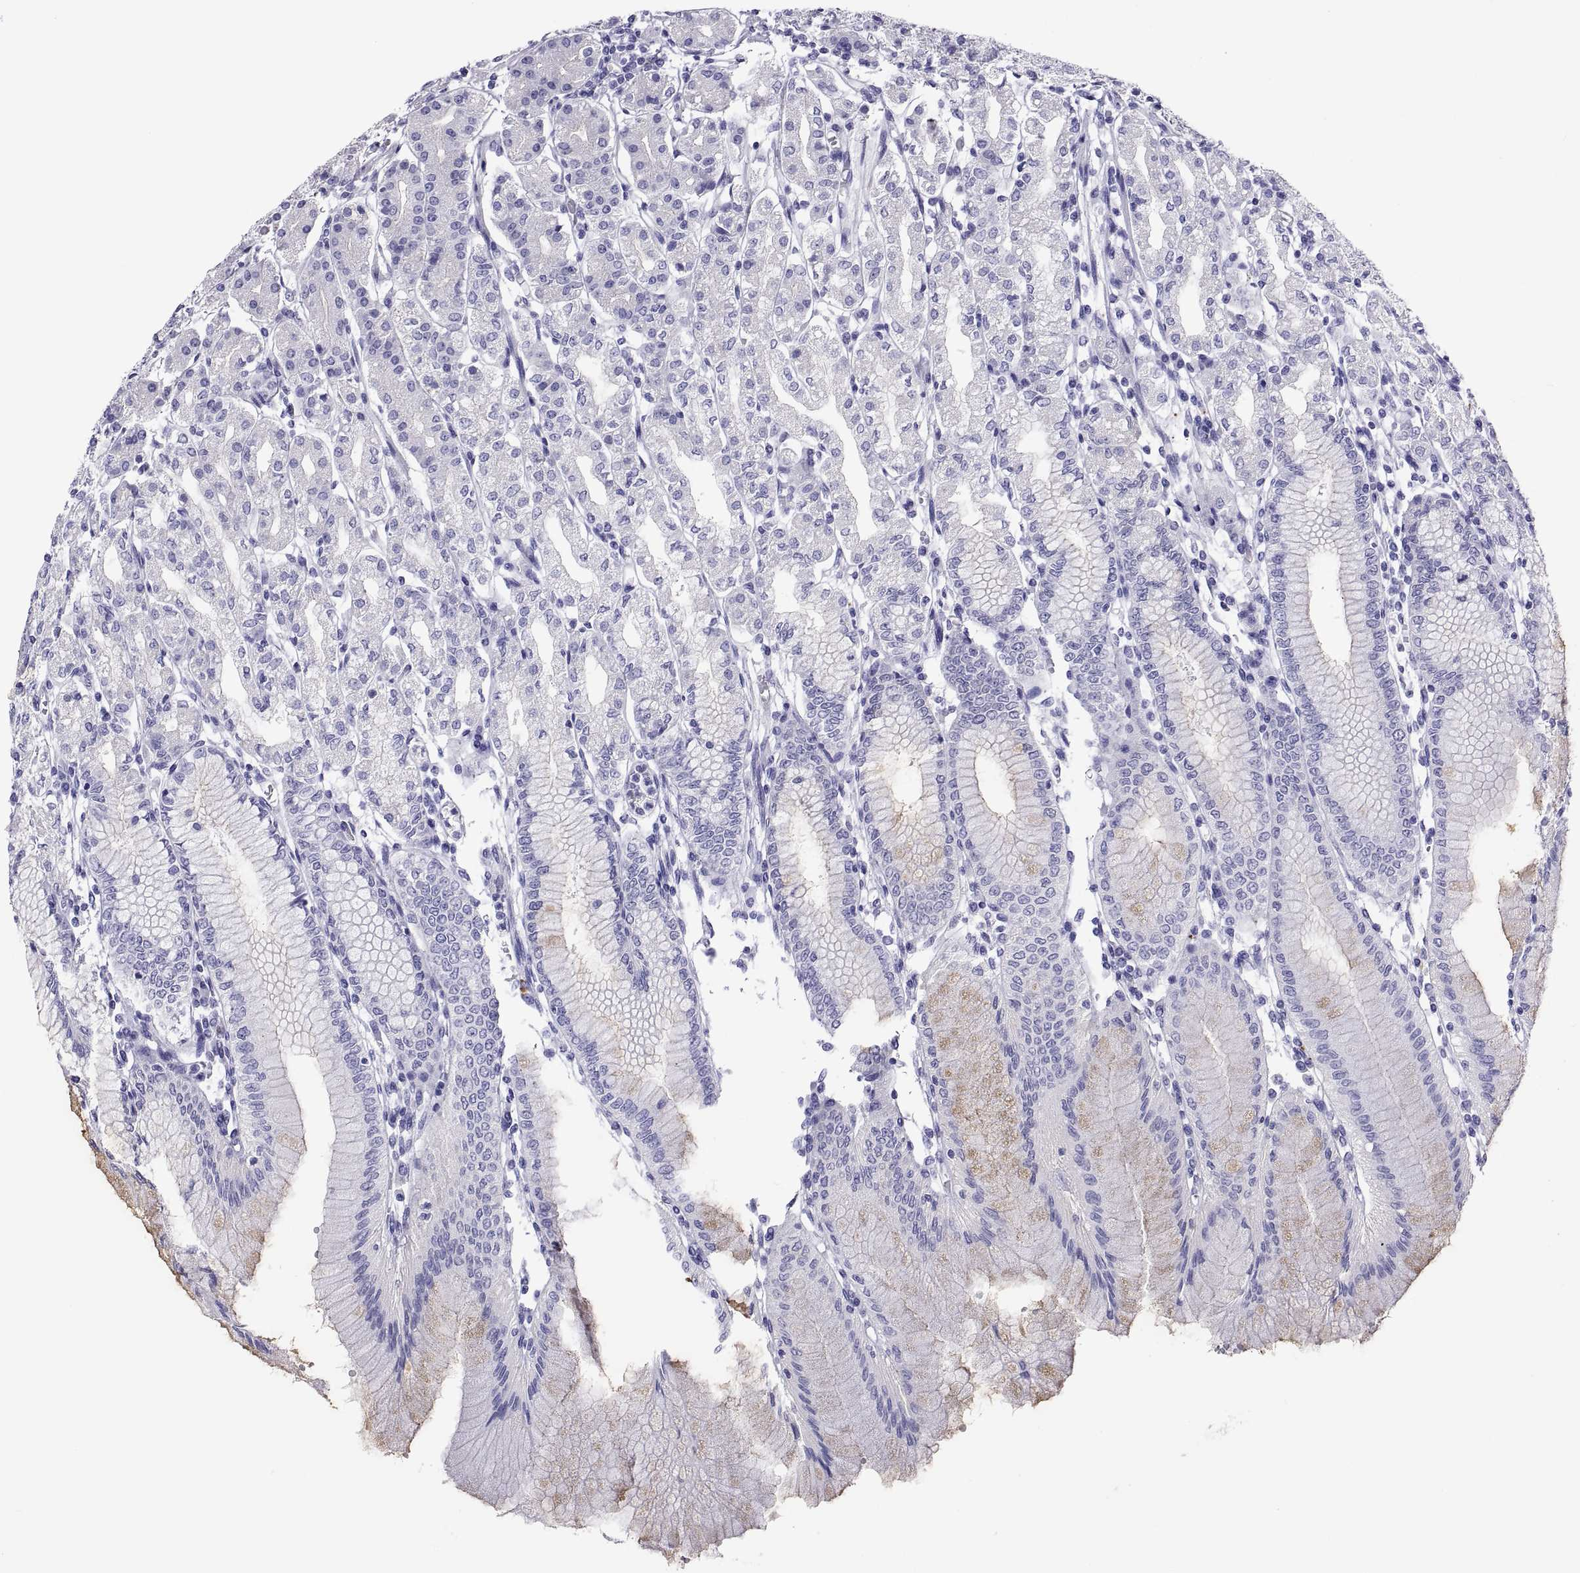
{"staining": {"intensity": "negative", "quantity": "none", "location": "none"}, "tissue": "stomach", "cell_type": "Glandular cells", "image_type": "normal", "snomed": [{"axis": "morphology", "description": "Normal tissue, NOS"}, {"axis": "topography", "description": "Skeletal muscle"}, {"axis": "topography", "description": "Stomach"}], "caption": "This micrograph is of benign stomach stained with immunohistochemistry to label a protein in brown with the nuclei are counter-stained blue. There is no staining in glandular cells. (Stains: DAB immunohistochemistry (IHC) with hematoxylin counter stain, Microscopy: brightfield microscopy at high magnification).", "gene": "QRICH2", "patient": {"sex": "female", "age": 57}}